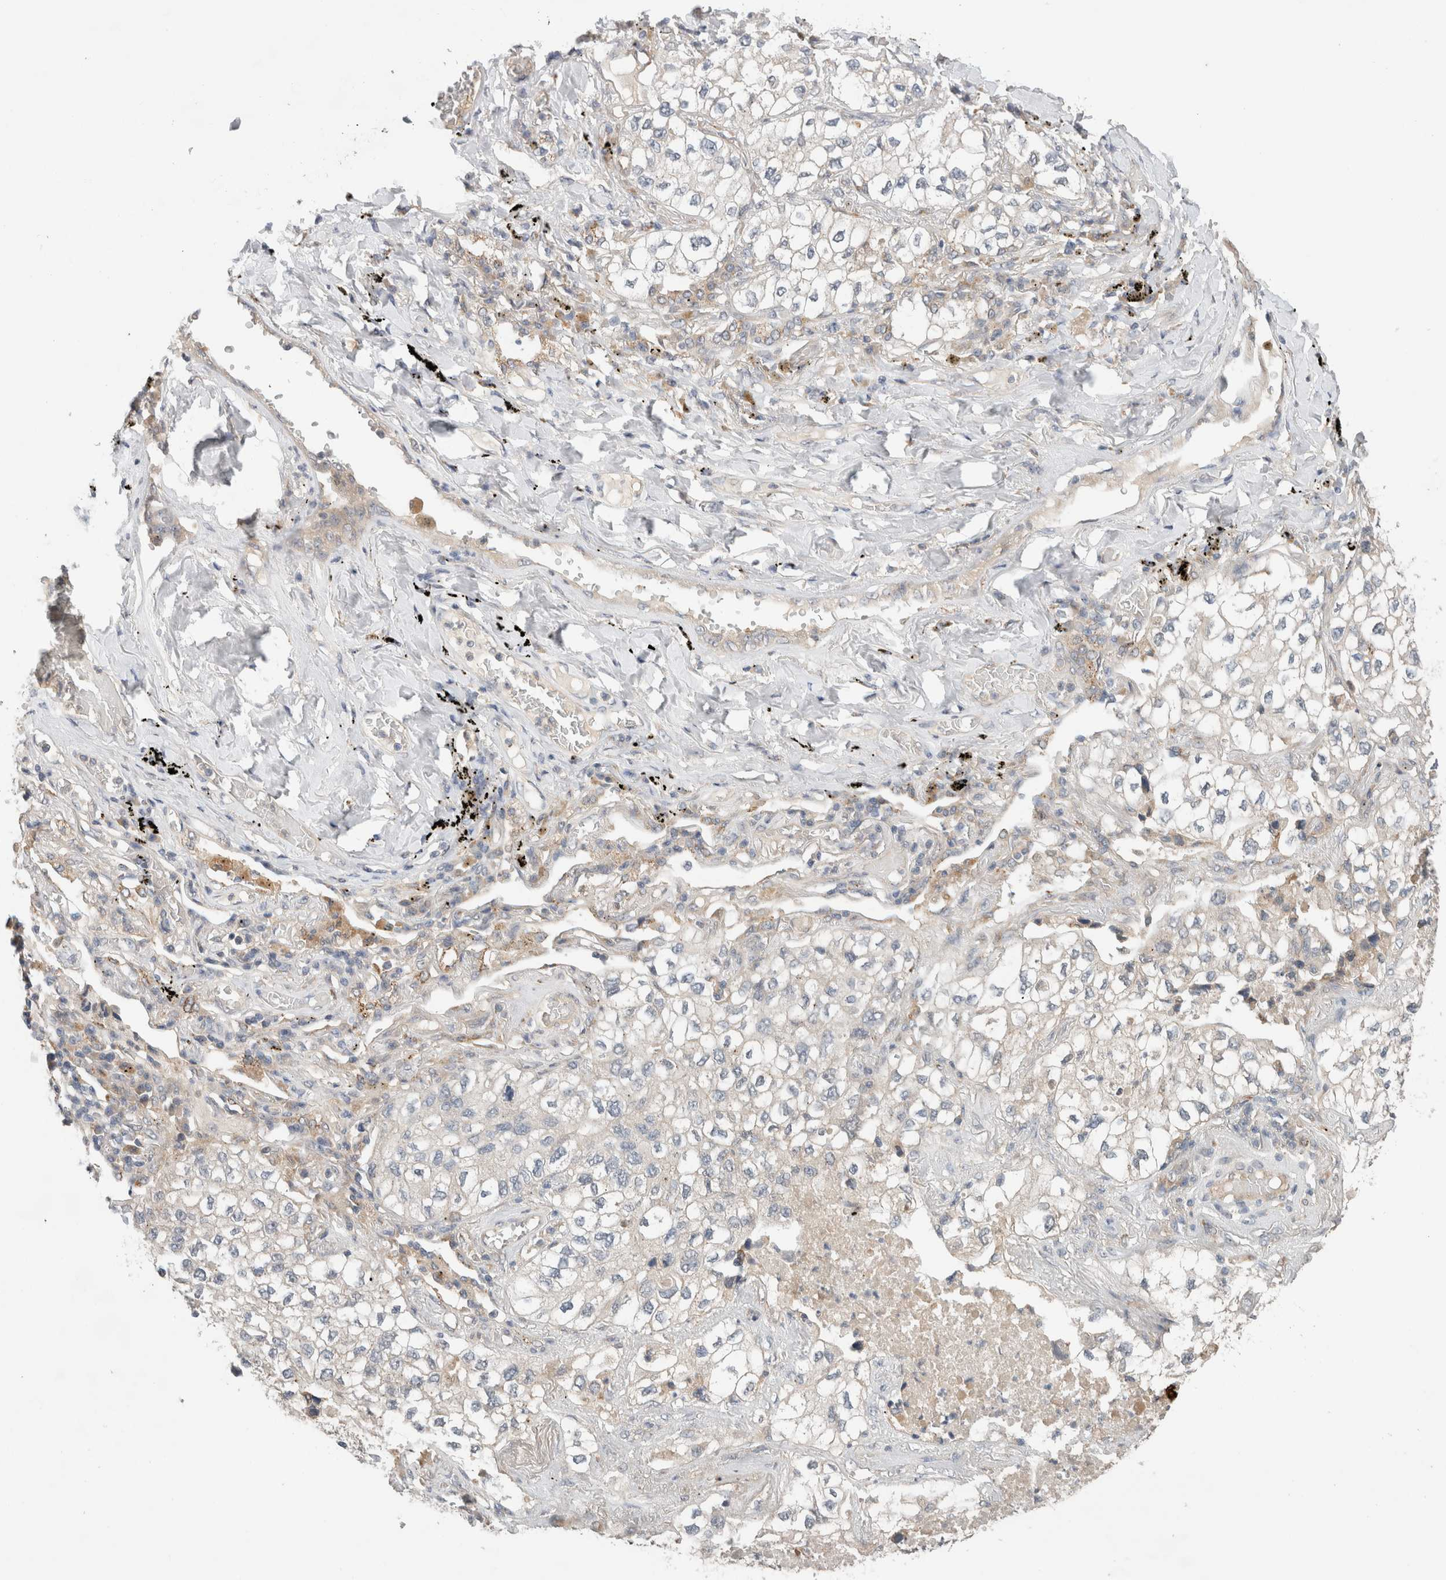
{"staining": {"intensity": "negative", "quantity": "none", "location": "none"}, "tissue": "lung cancer", "cell_type": "Tumor cells", "image_type": "cancer", "snomed": [{"axis": "morphology", "description": "Adenocarcinoma, NOS"}, {"axis": "topography", "description": "Lung"}], "caption": "DAB (3,3'-diaminobenzidine) immunohistochemical staining of lung cancer (adenocarcinoma) shows no significant expression in tumor cells. The staining is performed using DAB brown chromogen with nuclei counter-stained in using hematoxylin.", "gene": "SGK1", "patient": {"sex": "male", "age": 63}}